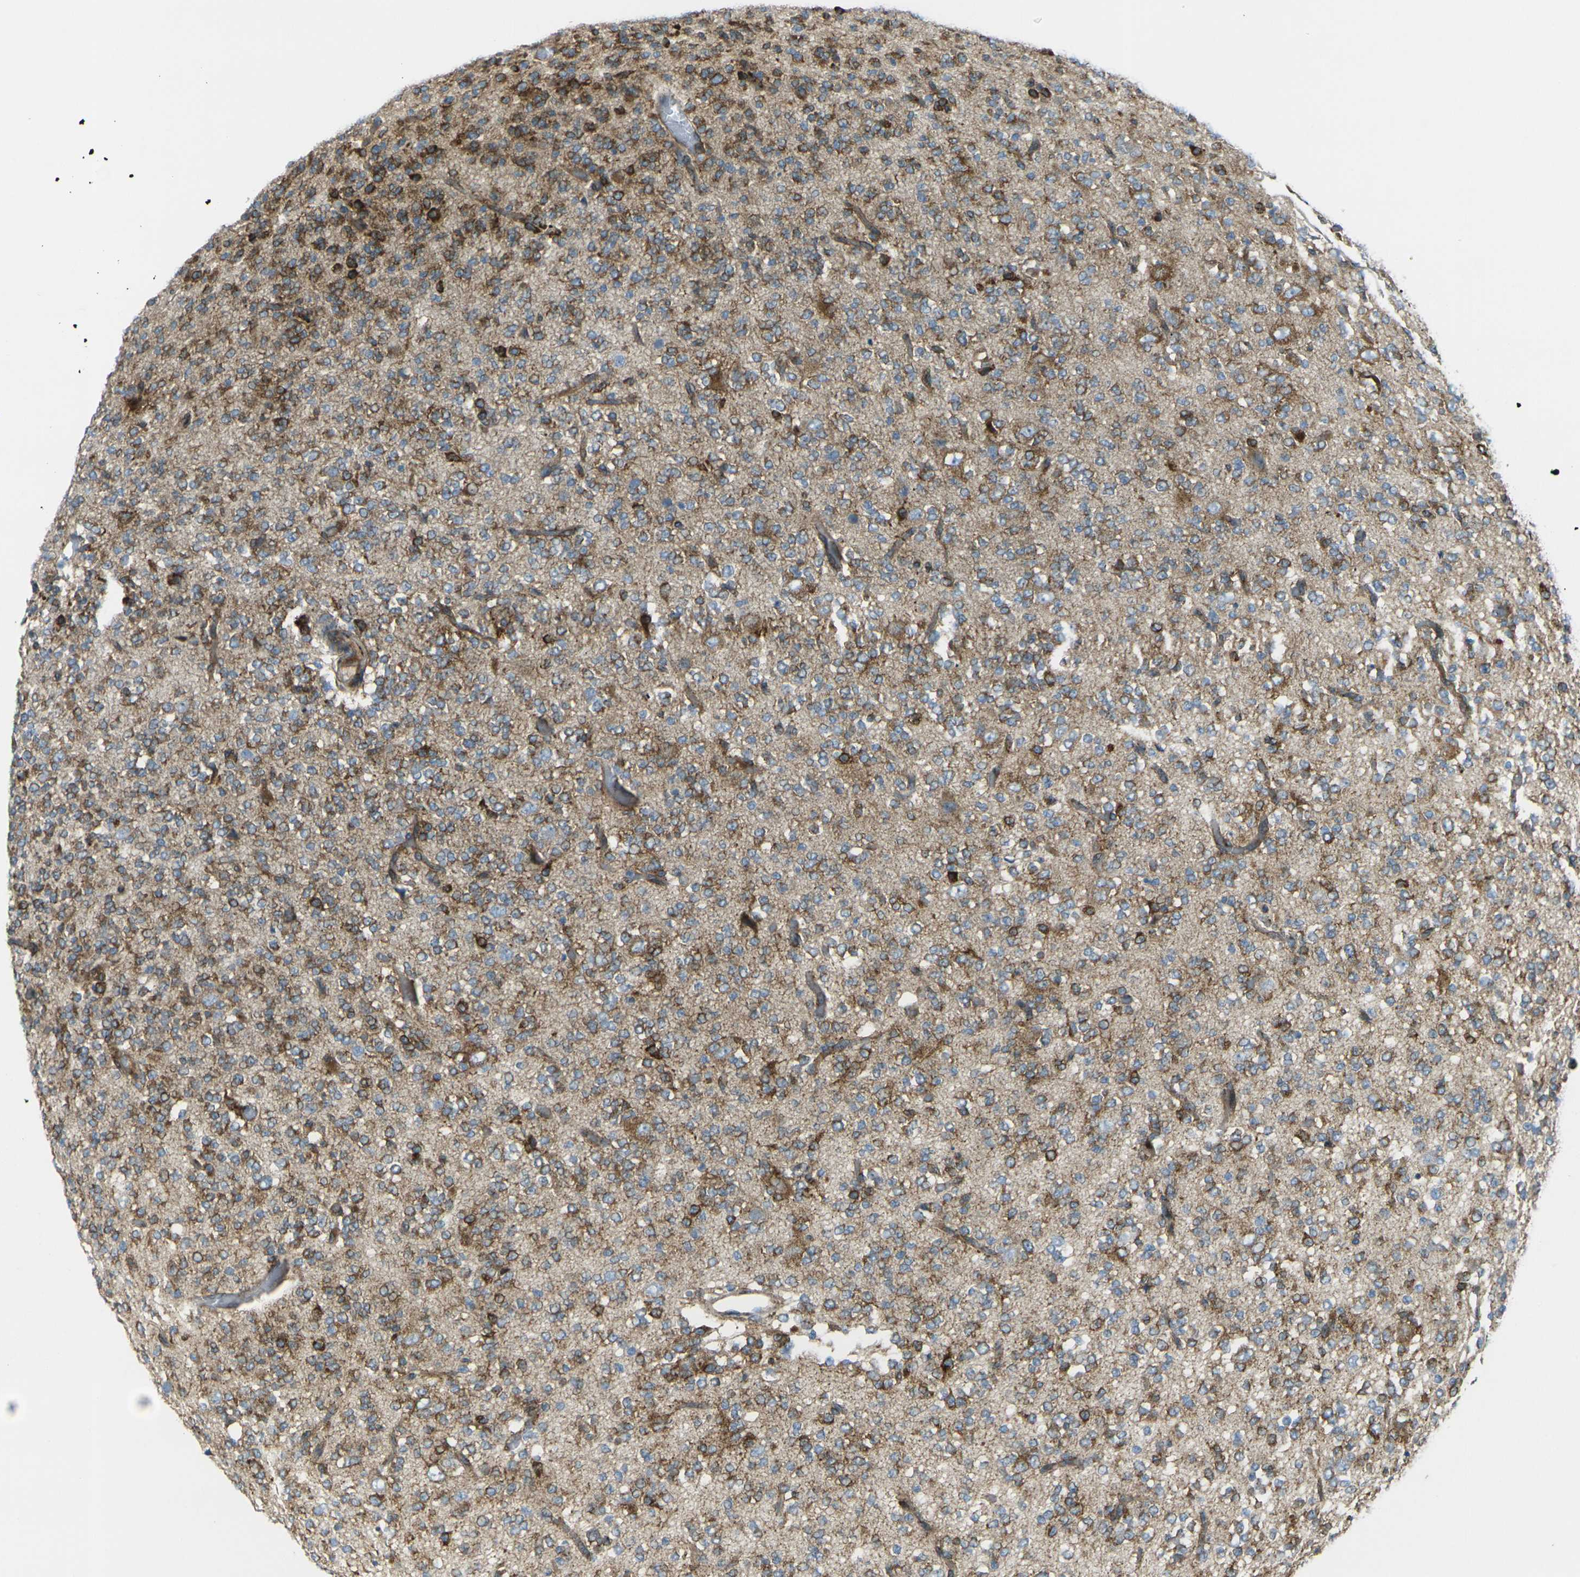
{"staining": {"intensity": "strong", "quantity": "25%-75%", "location": "cytoplasmic/membranous"}, "tissue": "glioma", "cell_type": "Tumor cells", "image_type": "cancer", "snomed": [{"axis": "morphology", "description": "Glioma, malignant, Low grade"}, {"axis": "topography", "description": "Brain"}], "caption": "An immunohistochemistry (IHC) photomicrograph of neoplastic tissue is shown. Protein staining in brown labels strong cytoplasmic/membranous positivity in low-grade glioma (malignant) within tumor cells.", "gene": "CELSR2", "patient": {"sex": "male", "age": 38}}